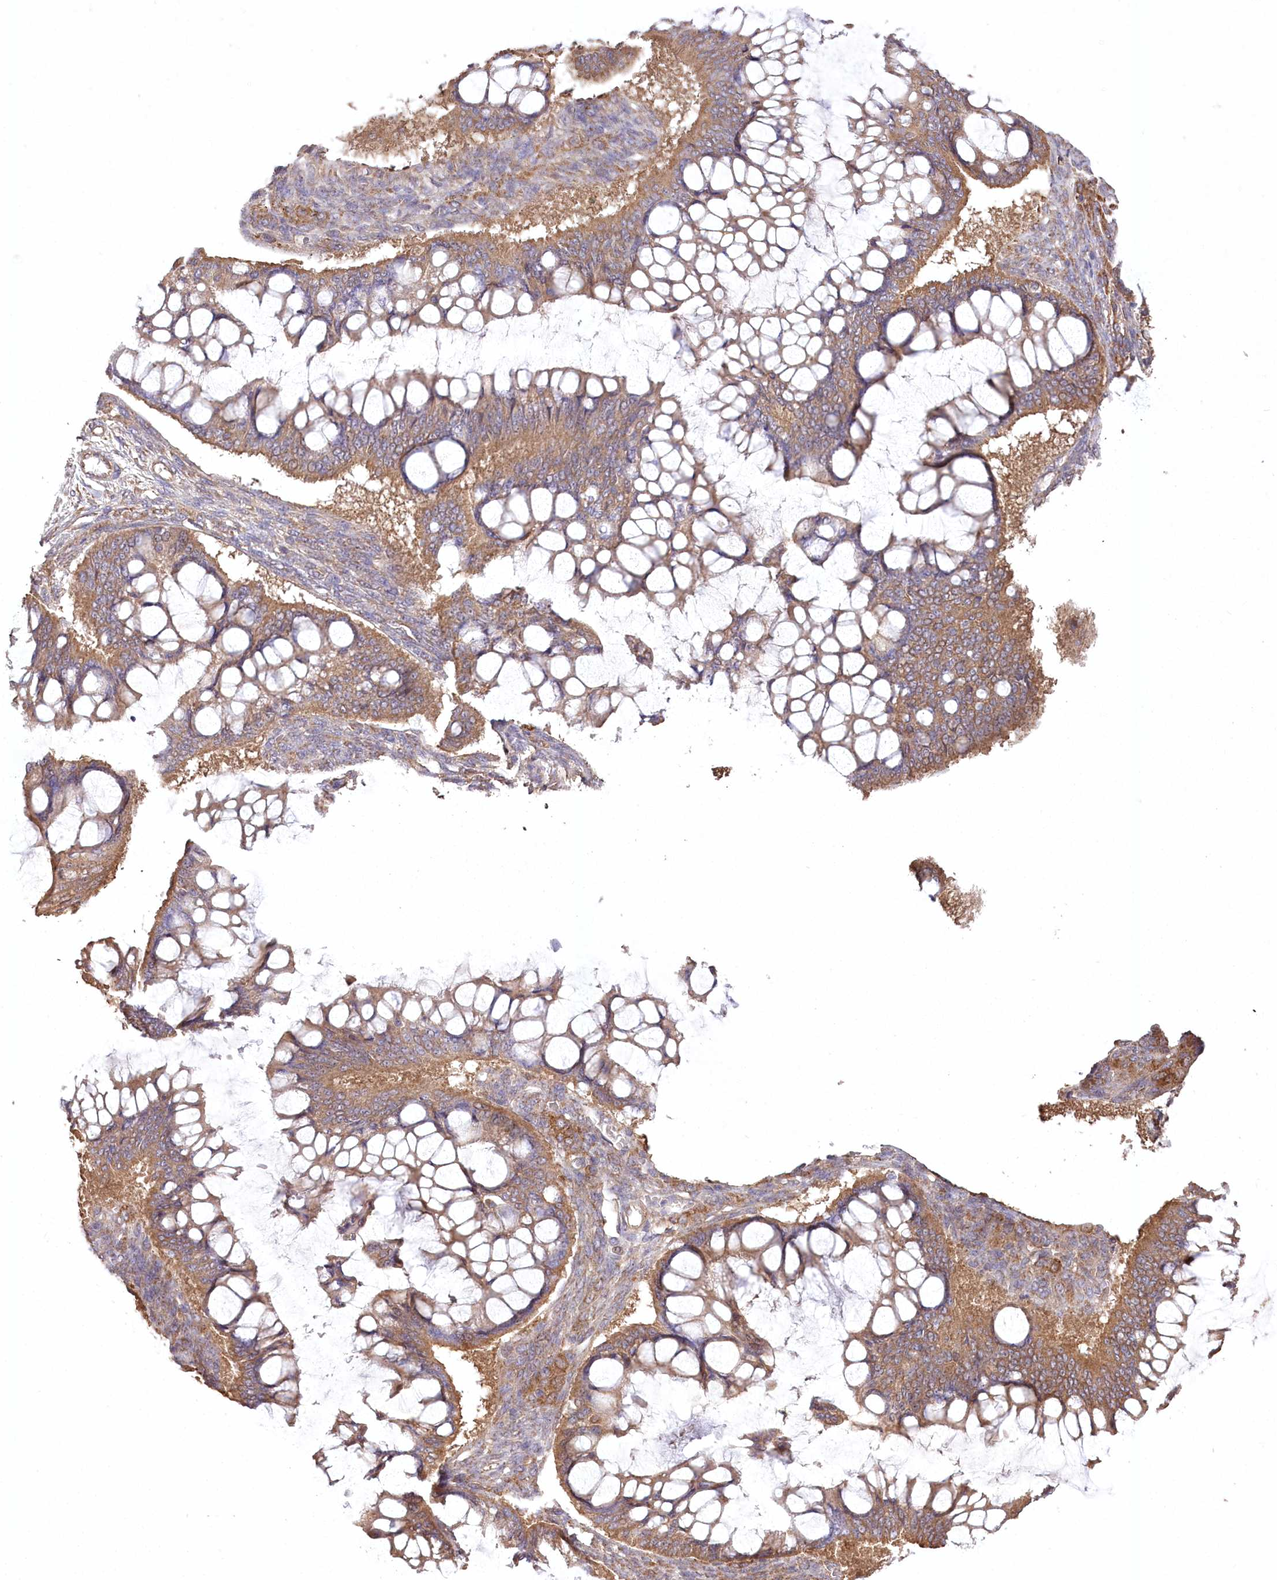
{"staining": {"intensity": "moderate", "quantity": ">75%", "location": "cytoplasmic/membranous"}, "tissue": "ovarian cancer", "cell_type": "Tumor cells", "image_type": "cancer", "snomed": [{"axis": "morphology", "description": "Cystadenocarcinoma, mucinous, NOS"}, {"axis": "topography", "description": "Ovary"}], "caption": "Mucinous cystadenocarcinoma (ovarian) tissue demonstrates moderate cytoplasmic/membranous positivity in about >75% of tumor cells", "gene": "PRSS53", "patient": {"sex": "female", "age": 73}}